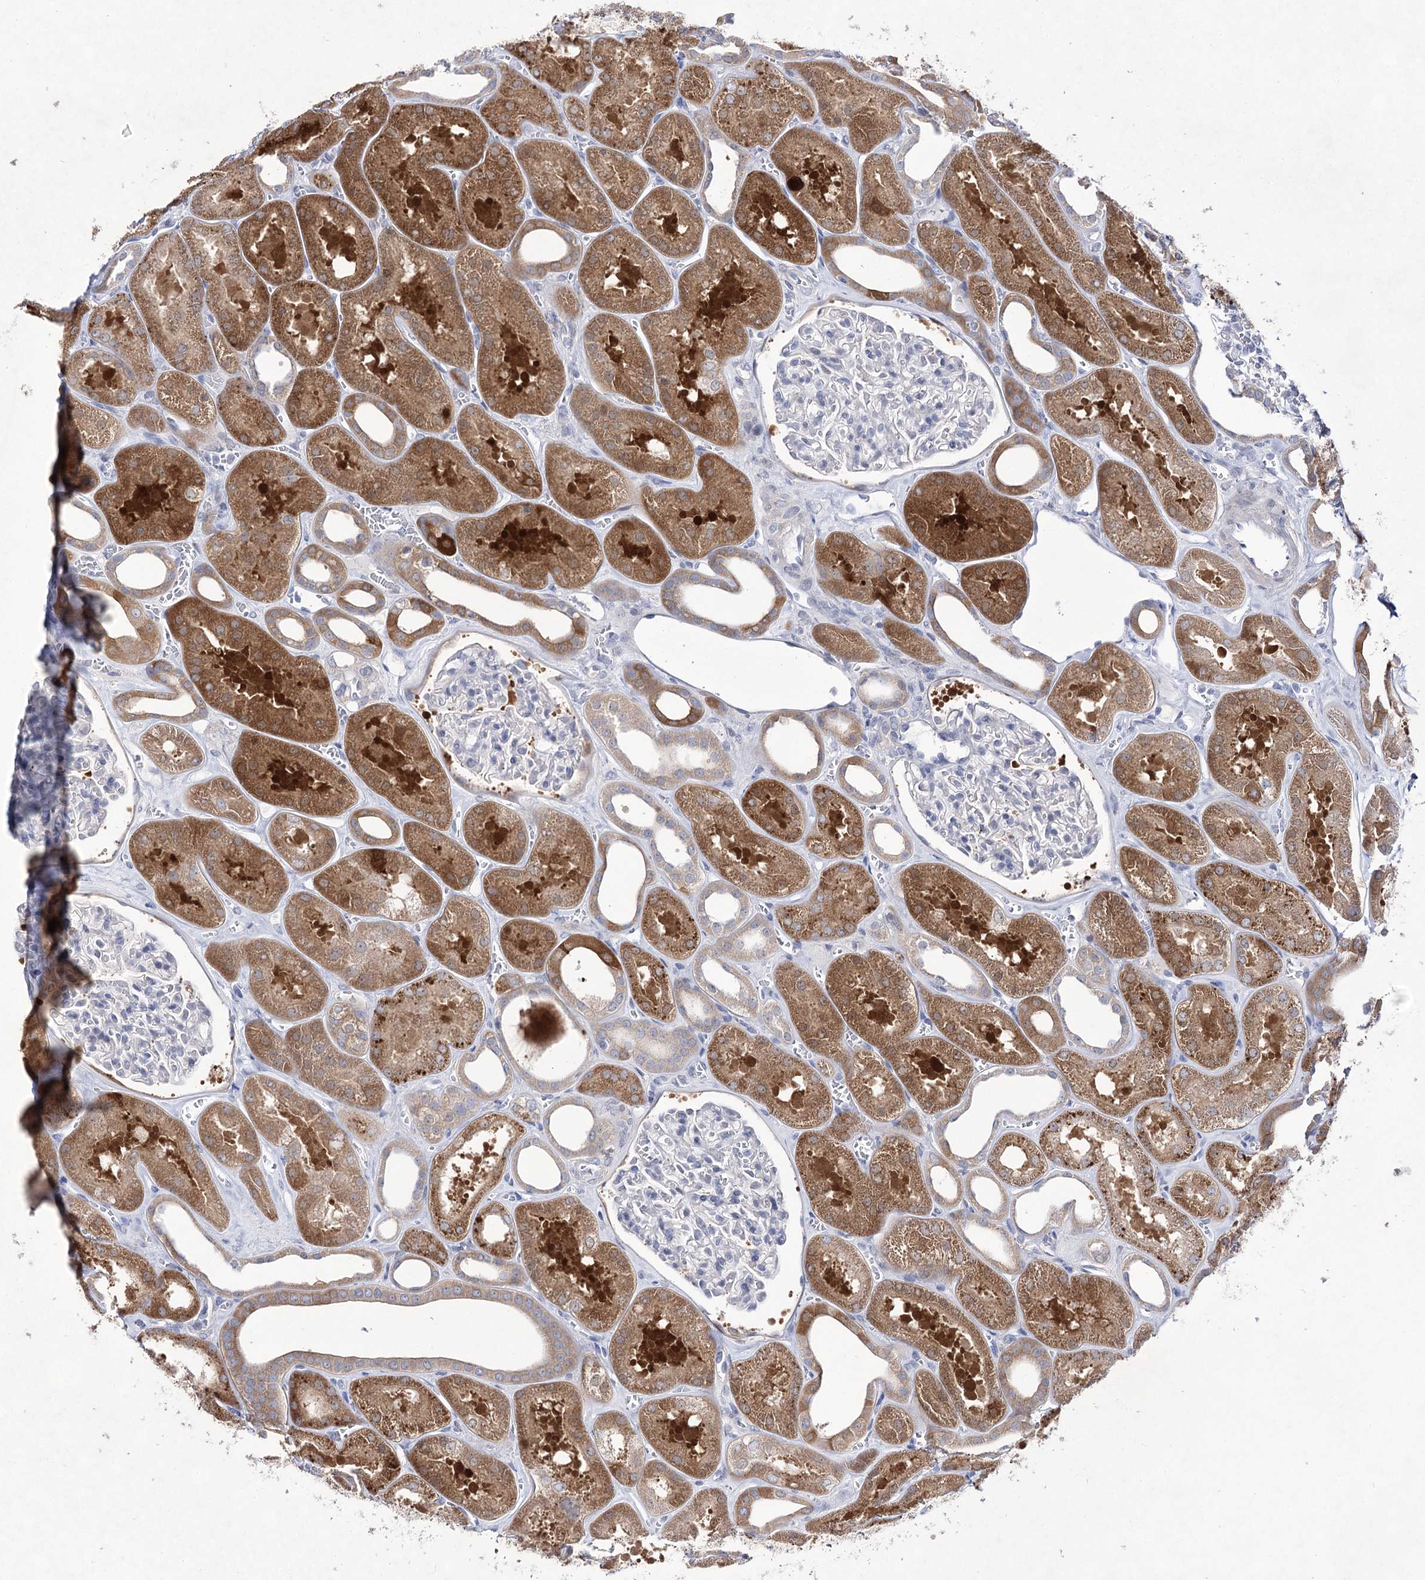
{"staining": {"intensity": "negative", "quantity": "none", "location": "none"}, "tissue": "kidney", "cell_type": "Cells in glomeruli", "image_type": "normal", "snomed": [{"axis": "morphology", "description": "Normal tissue, NOS"}, {"axis": "morphology", "description": "Adenocarcinoma, NOS"}, {"axis": "topography", "description": "Kidney"}], "caption": "Immunohistochemical staining of normal human kidney demonstrates no significant staining in cells in glomeruli. (Stains: DAB (3,3'-diaminobenzidine) immunohistochemistry (IHC) with hematoxylin counter stain, Microscopy: brightfield microscopy at high magnification).", "gene": "UGDH", "patient": {"sex": "female", "age": 68}}